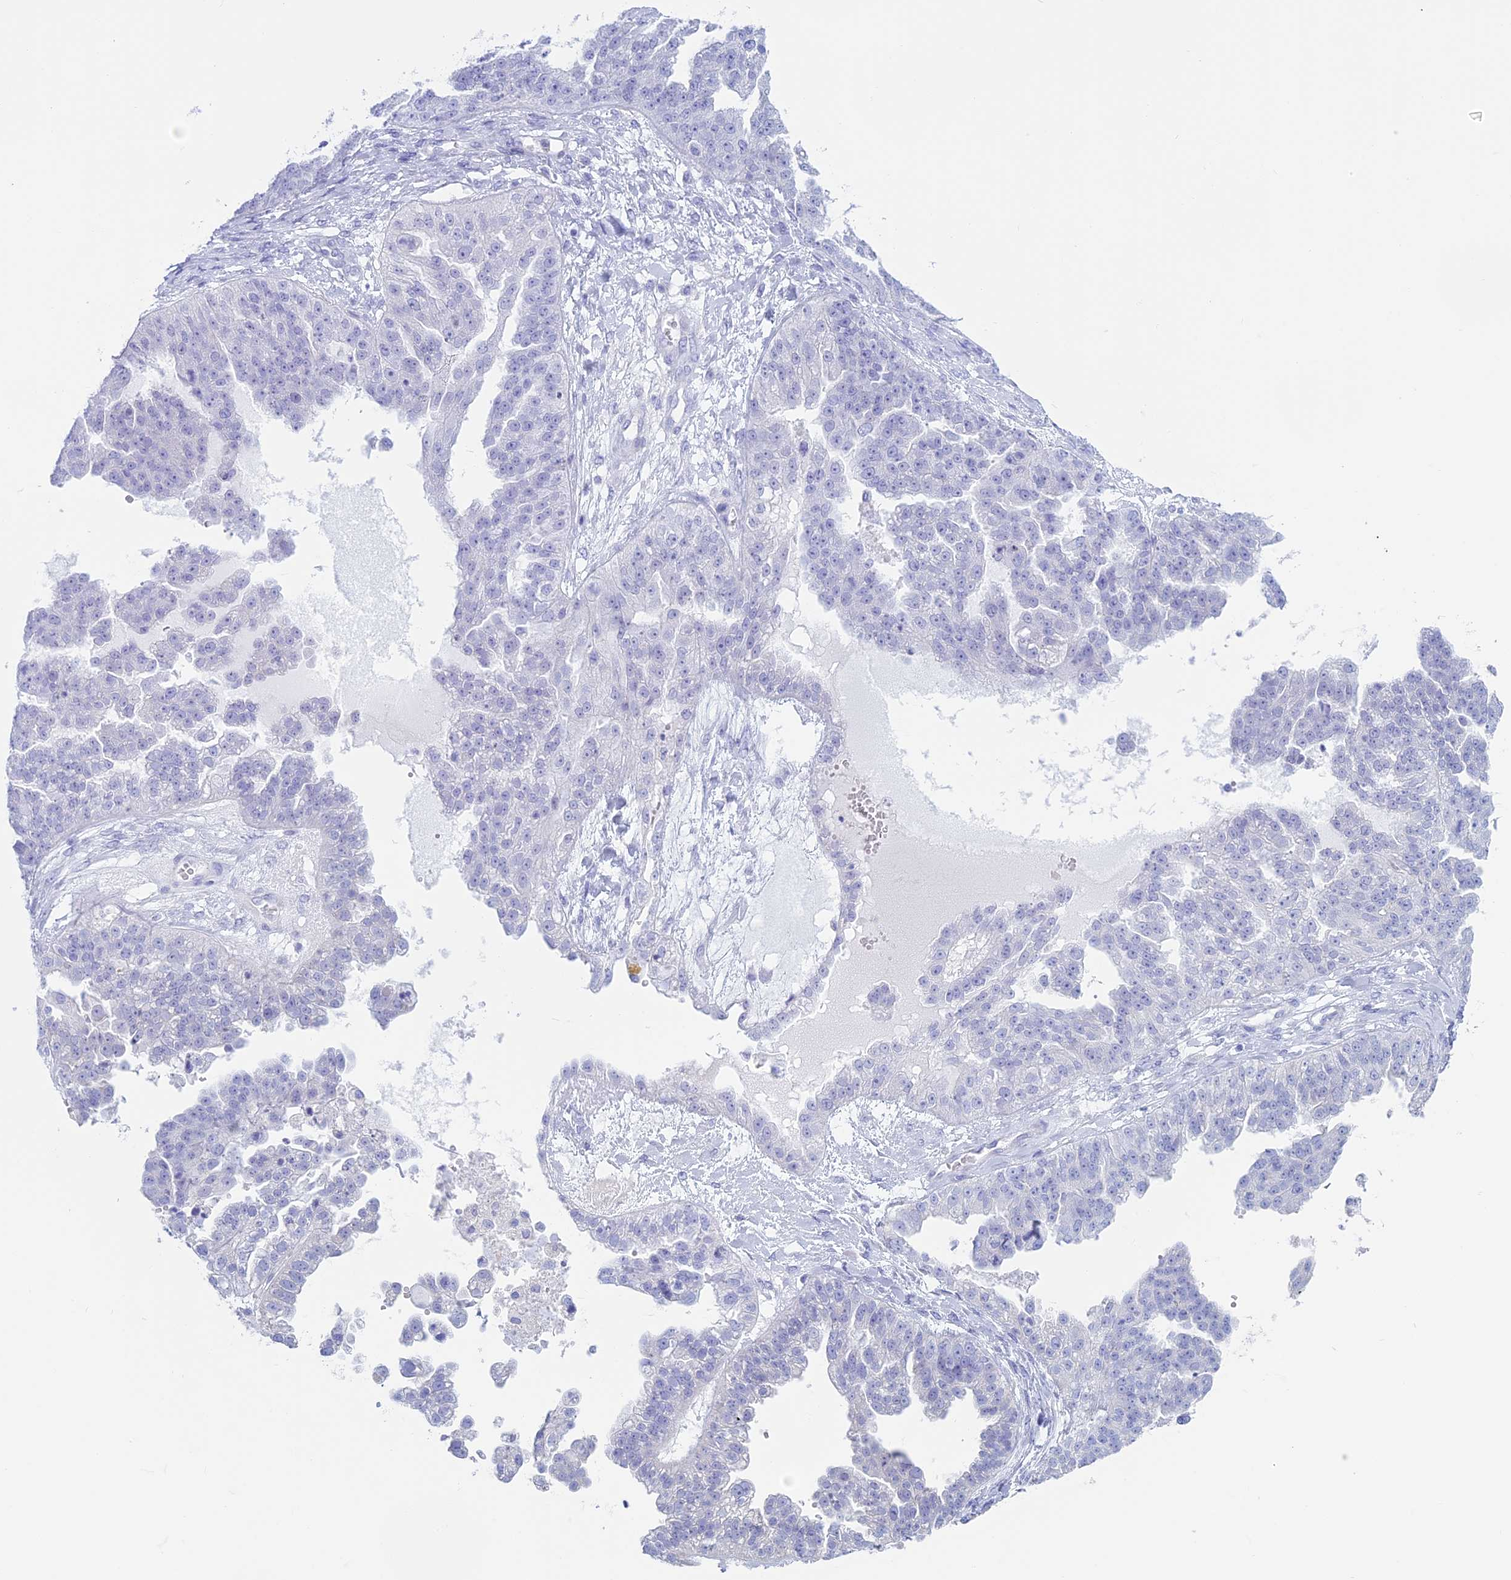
{"staining": {"intensity": "negative", "quantity": "none", "location": "none"}, "tissue": "ovarian cancer", "cell_type": "Tumor cells", "image_type": "cancer", "snomed": [{"axis": "morphology", "description": "Cystadenocarcinoma, serous, NOS"}, {"axis": "topography", "description": "Ovary"}], "caption": "Ovarian cancer (serous cystadenocarcinoma) was stained to show a protein in brown. There is no significant positivity in tumor cells.", "gene": "RP1", "patient": {"sex": "female", "age": 58}}